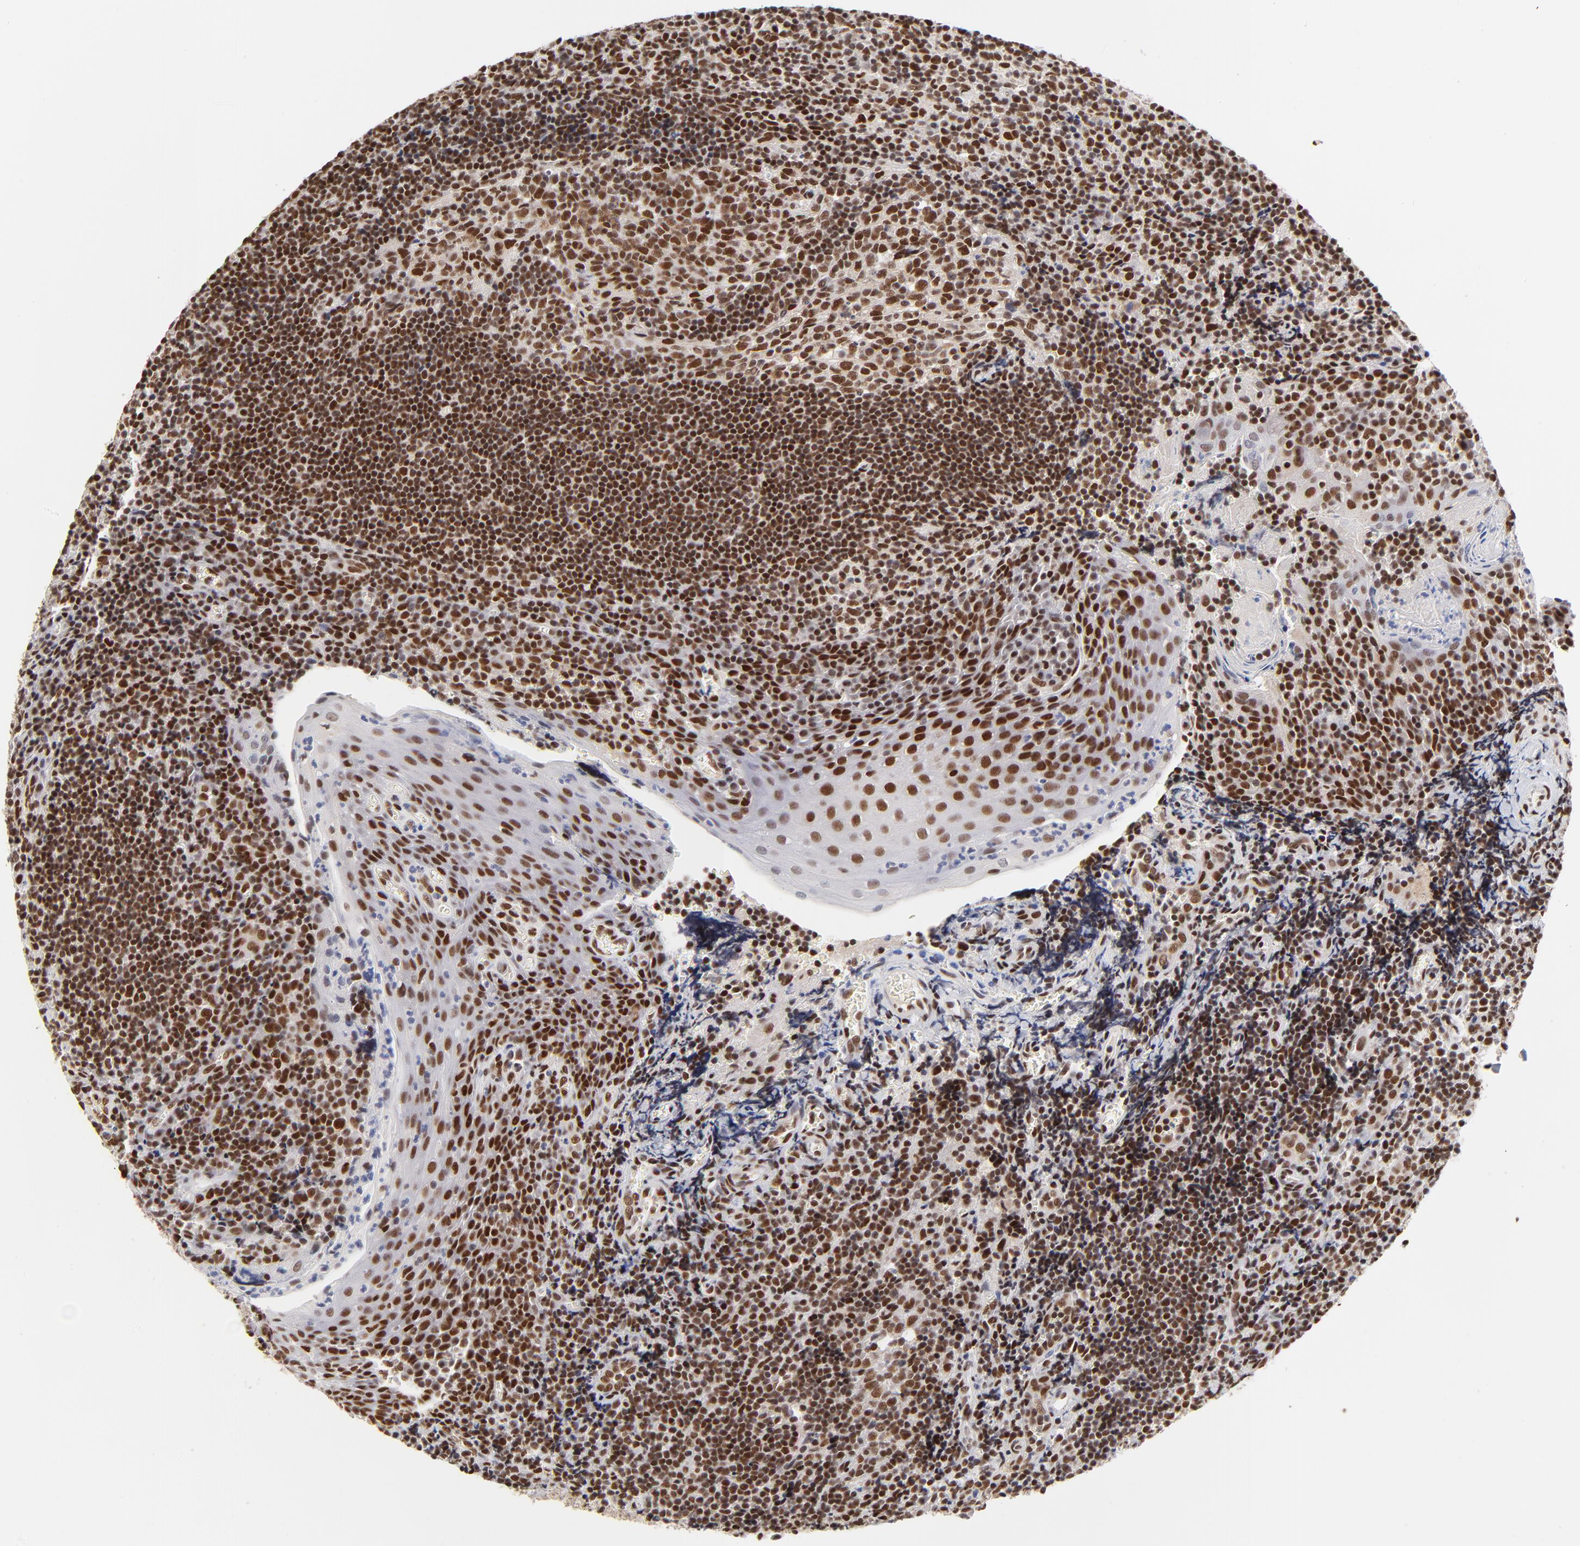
{"staining": {"intensity": "strong", "quantity": ">75%", "location": "nuclear"}, "tissue": "tonsil", "cell_type": "Germinal center cells", "image_type": "normal", "snomed": [{"axis": "morphology", "description": "Normal tissue, NOS"}, {"axis": "topography", "description": "Tonsil"}], "caption": "A brown stain shows strong nuclear staining of a protein in germinal center cells of benign tonsil.", "gene": "ZMYM3", "patient": {"sex": "male", "age": 20}}